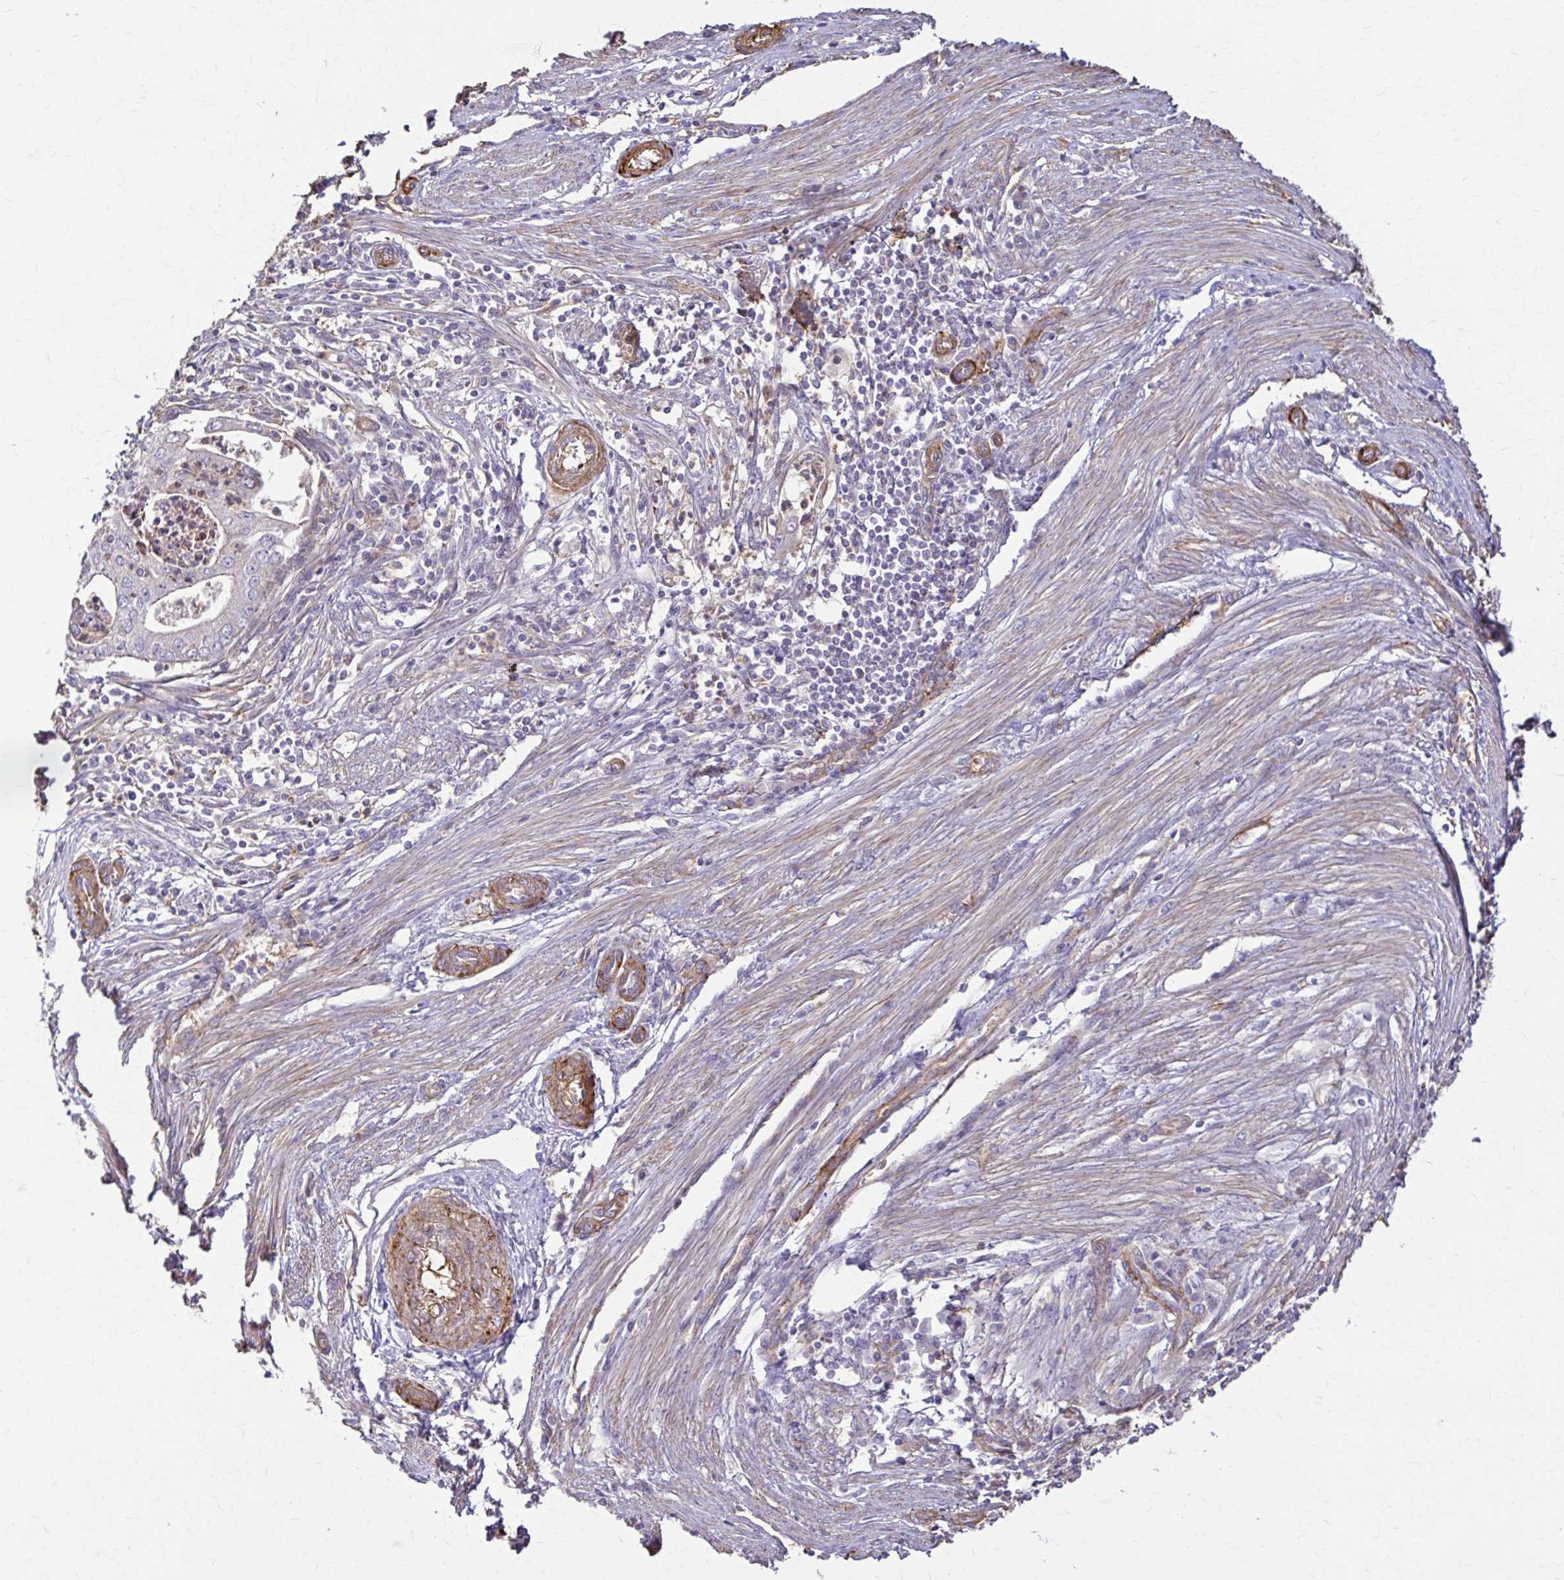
{"staining": {"intensity": "negative", "quantity": "none", "location": "none"}, "tissue": "endometrial cancer", "cell_type": "Tumor cells", "image_type": "cancer", "snomed": [{"axis": "morphology", "description": "Adenocarcinoma, NOS"}, {"axis": "topography", "description": "Endometrium"}], "caption": "This is an immunohistochemistry photomicrograph of human adenocarcinoma (endometrial). There is no expression in tumor cells.", "gene": "DSP", "patient": {"sex": "female", "age": 50}}